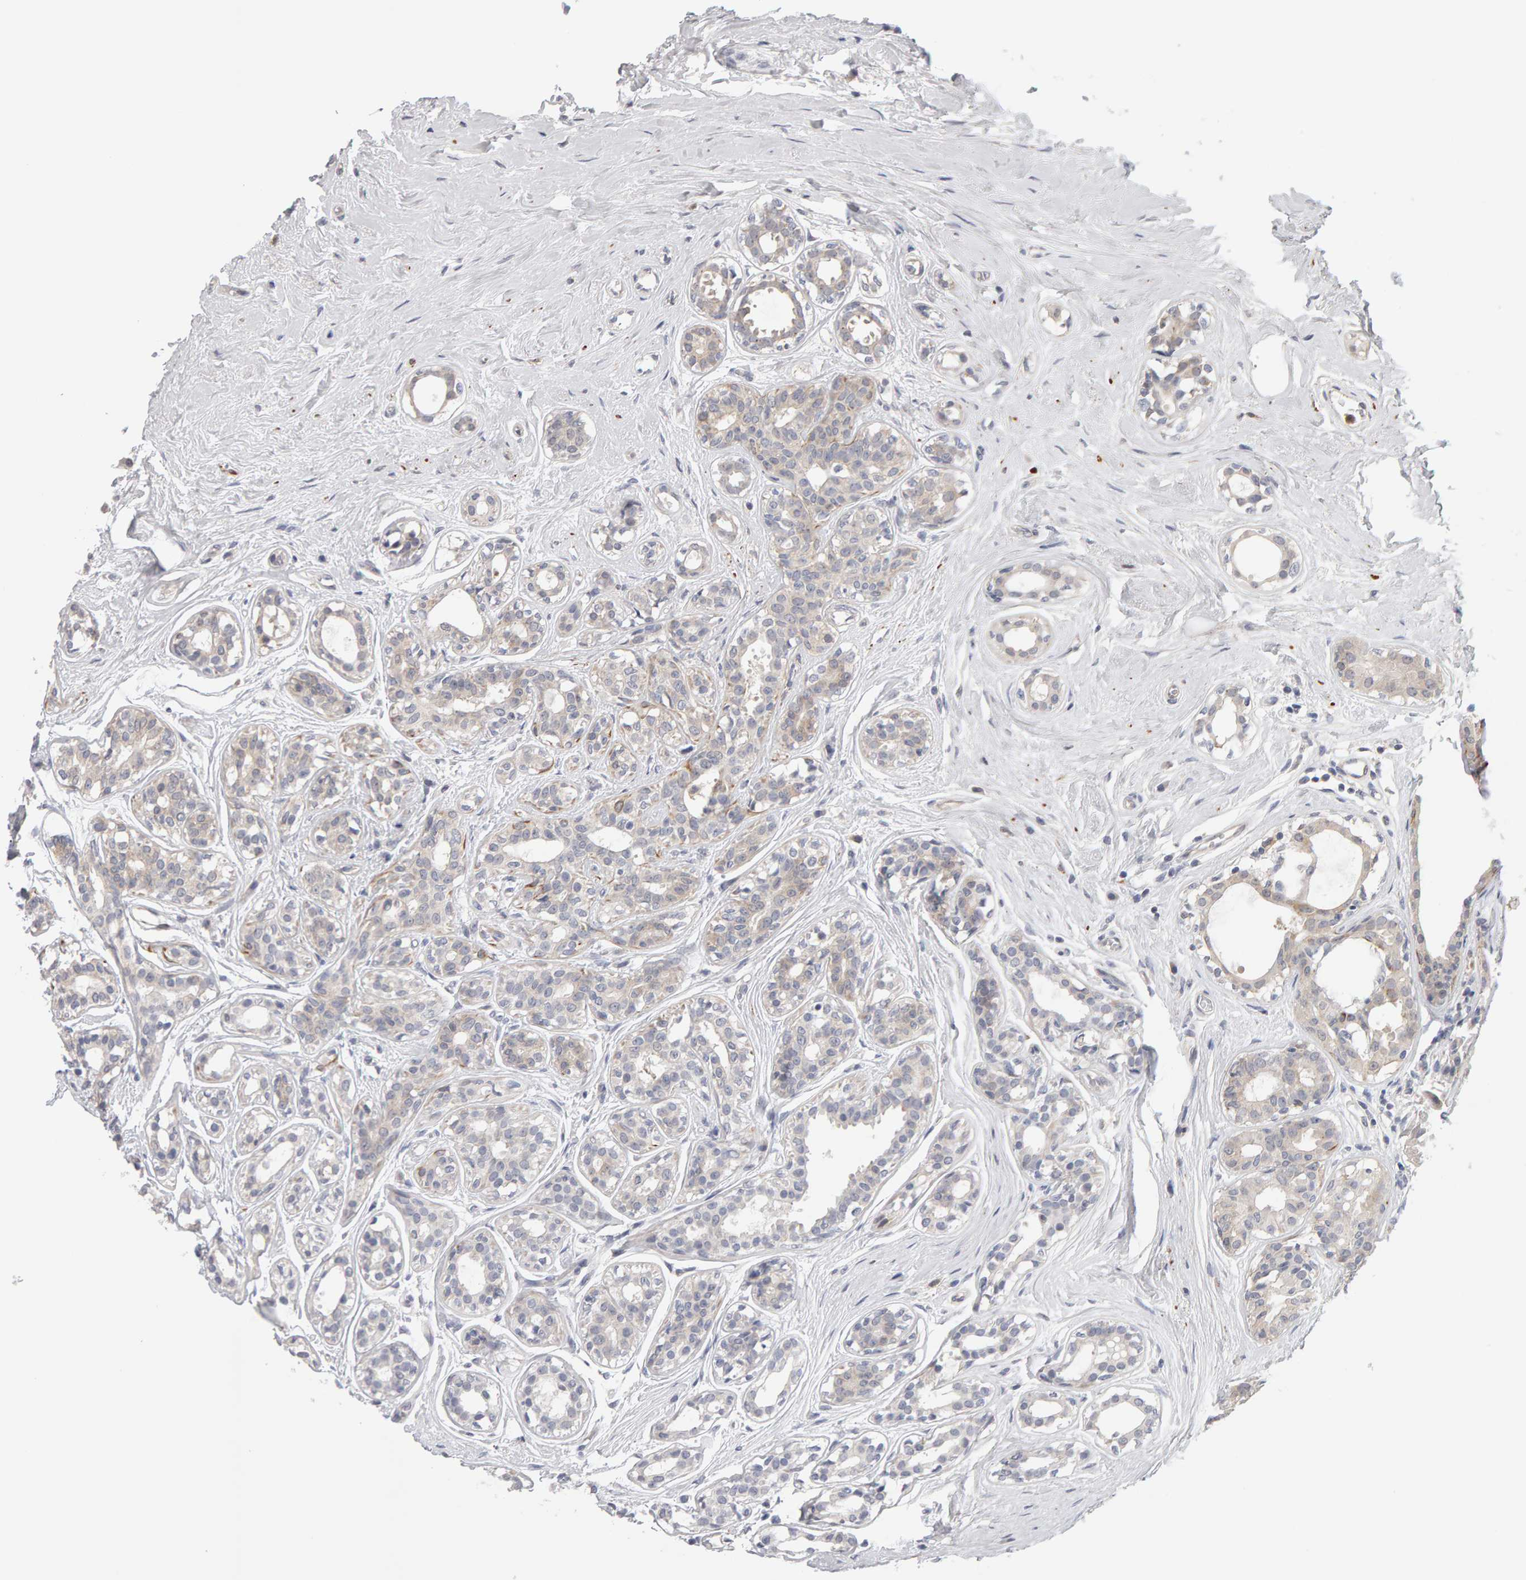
{"staining": {"intensity": "weak", "quantity": "<25%", "location": "cytoplasmic/membranous"}, "tissue": "breast cancer", "cell_type": "Tumor cells", "image_type": "cancer", "snomed": [{"axis": "morphology", "description": "Duct carcinoma"}, {"axis": "topography", "description": "Breast"}], "caption": "A high-resolution image shows IHC staining of infiltrating ductal carcinoma (breast), which shows no significant staining in tumor cells.", "gene": "MSRA", "patient": {"sex": "female", "age": 55}}